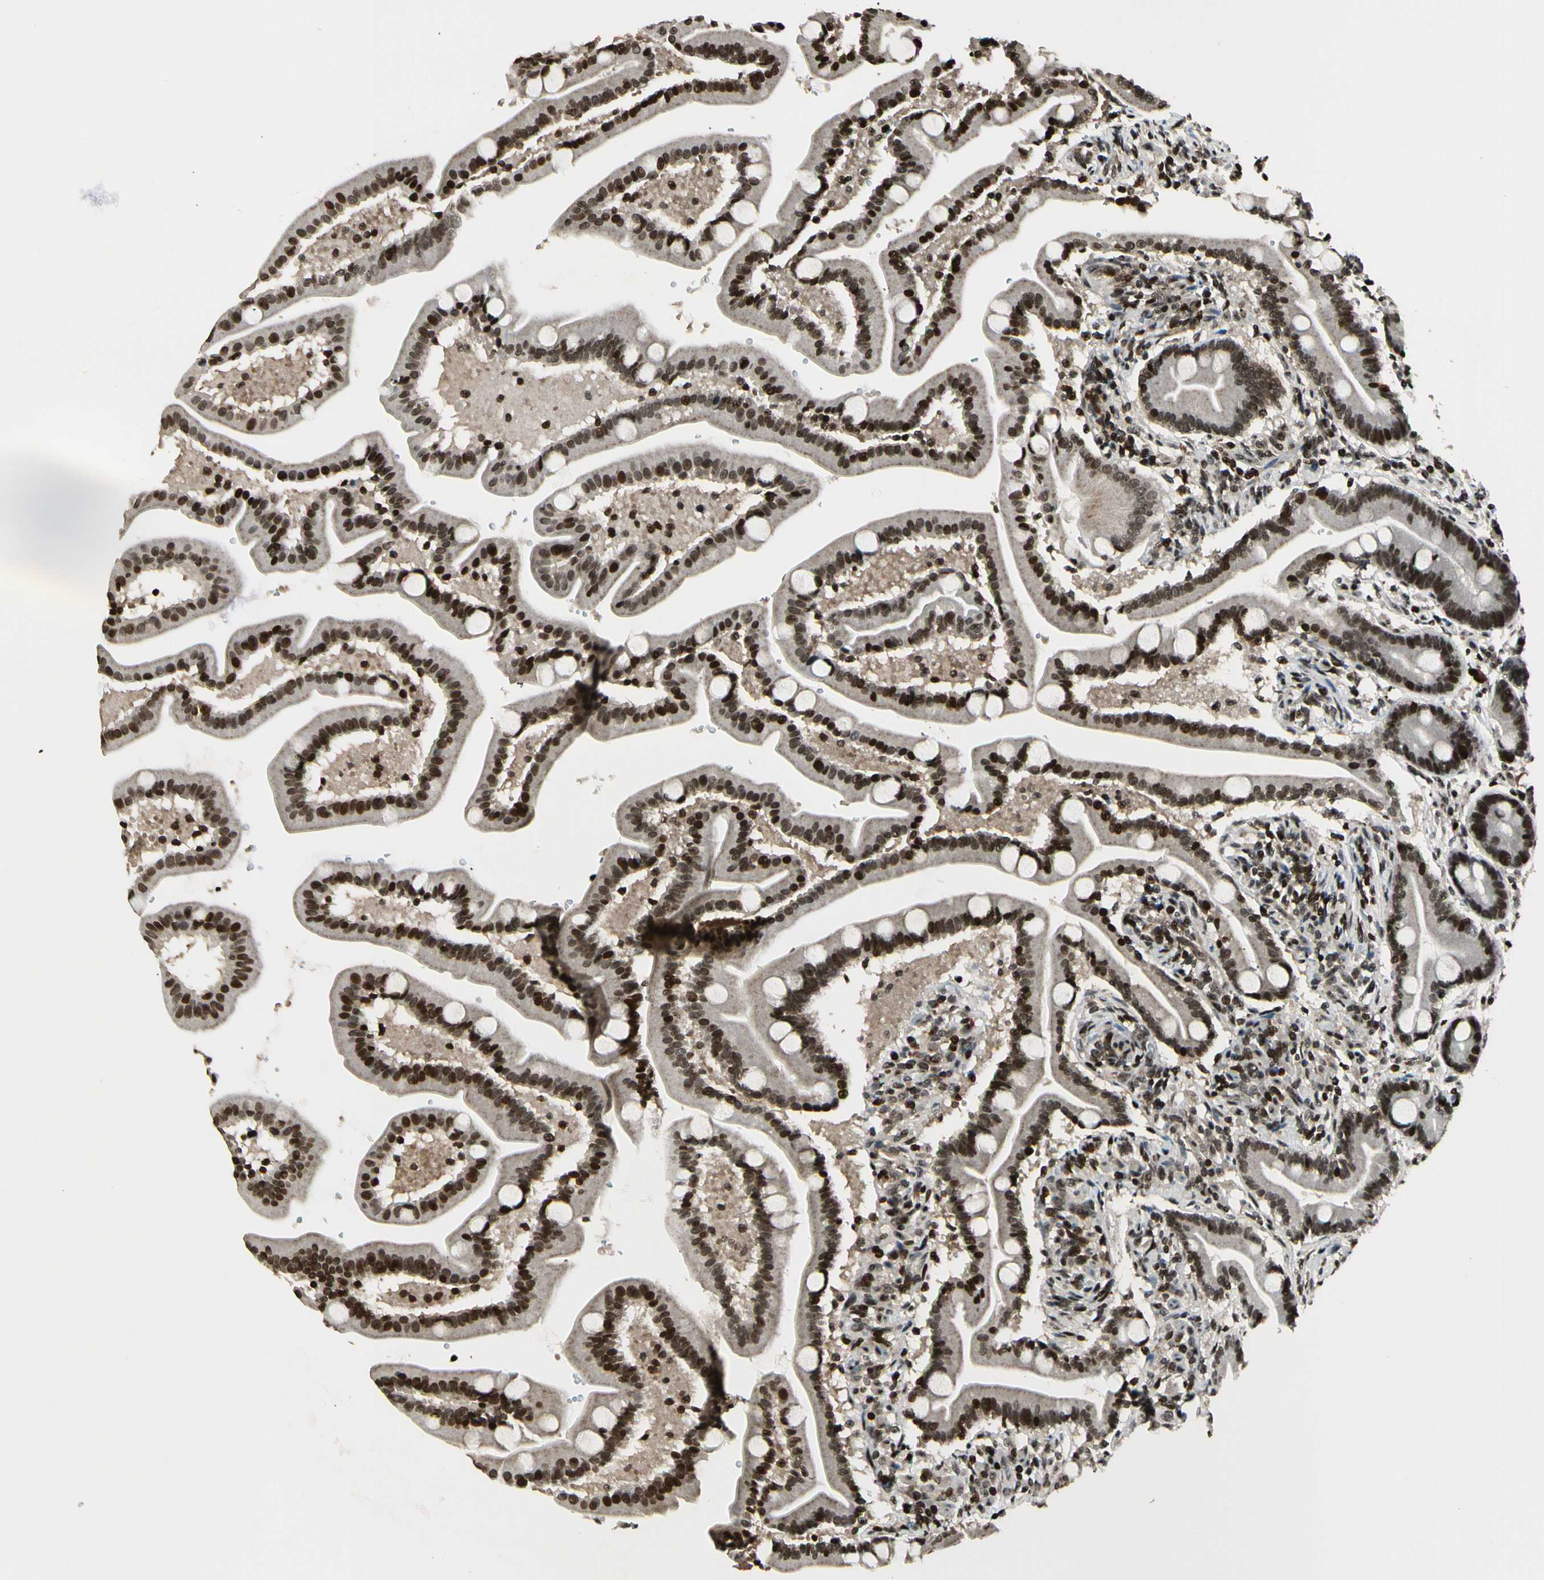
{"staining": {"intensity": "strong", "quantity": ">75%", "location": "nuclear"}, "tissue": "duodenum", "cell_type": "Glandular cells", "image_type": "normal", "snomed": [{"axis": "morphology", "description": "Normal tissue, NOS"}, {"axis": "topography", "description": "Duodenum"}], "caption": "About >75% of glandular cells in normal duodenum exhibit strong nuclear protein staining as visualized by brown immunohistochemical staining.", "gene": "TSHZ3", "patient": {"sex": "male", "age": 54}}